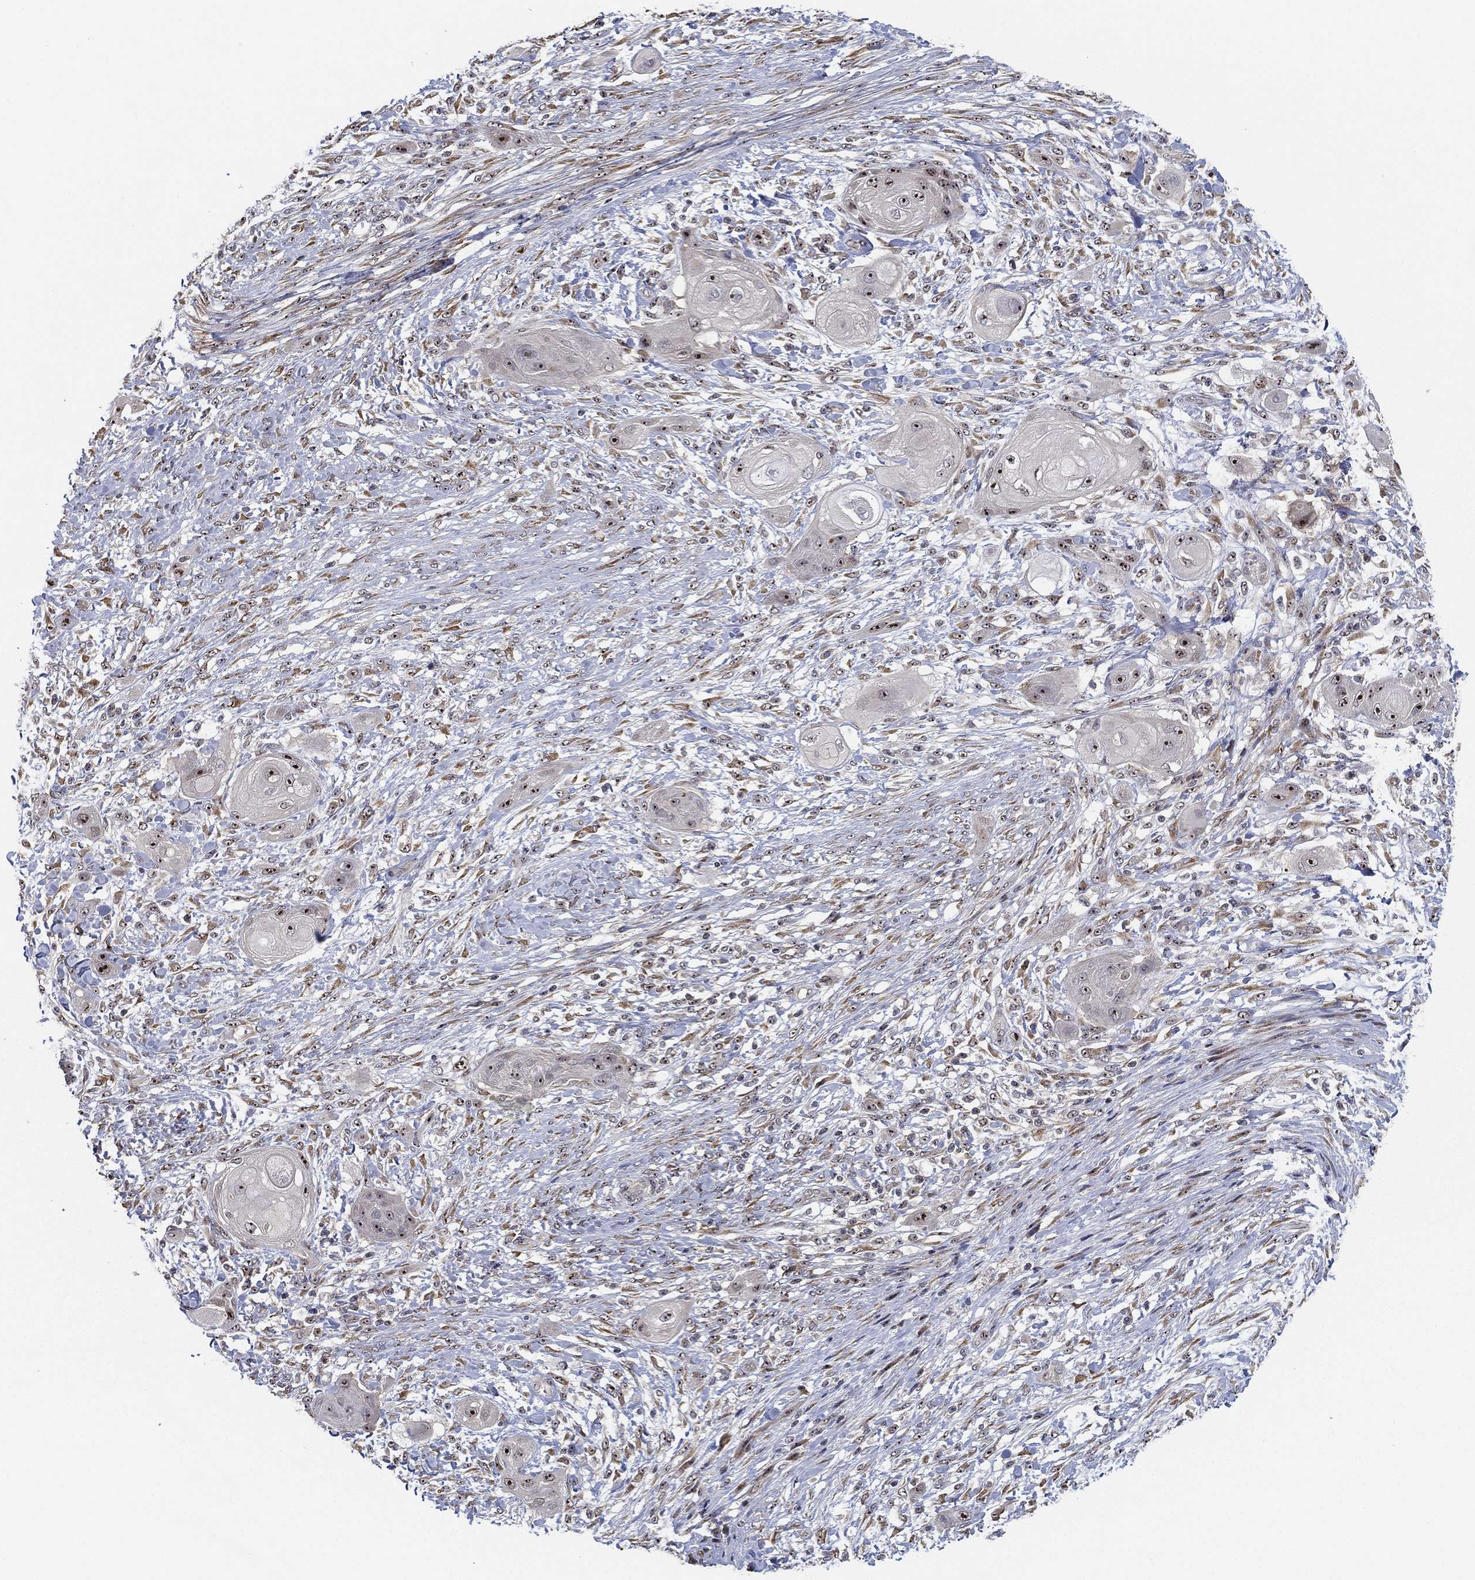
{"staining": {"intensity": "strong", "quantity": ">75%", "location": "nuclear"}, "tissue": "skin cancer", "cell_type": "Tumor cells", "image_type": "cancer", "snomed": [{"axis": "morphology", "description": "Squamous cell carcinoma, NOS"}, {"axis": "topography", "description": "Skin"}], "caption": "Immunohistochemistry of skin cancer shows high levels of strong nuclear positivity in approximately >75% of tumor cells.", "gene": "PPP1R16B", "patient": {"sex": "male", "age": 62}}